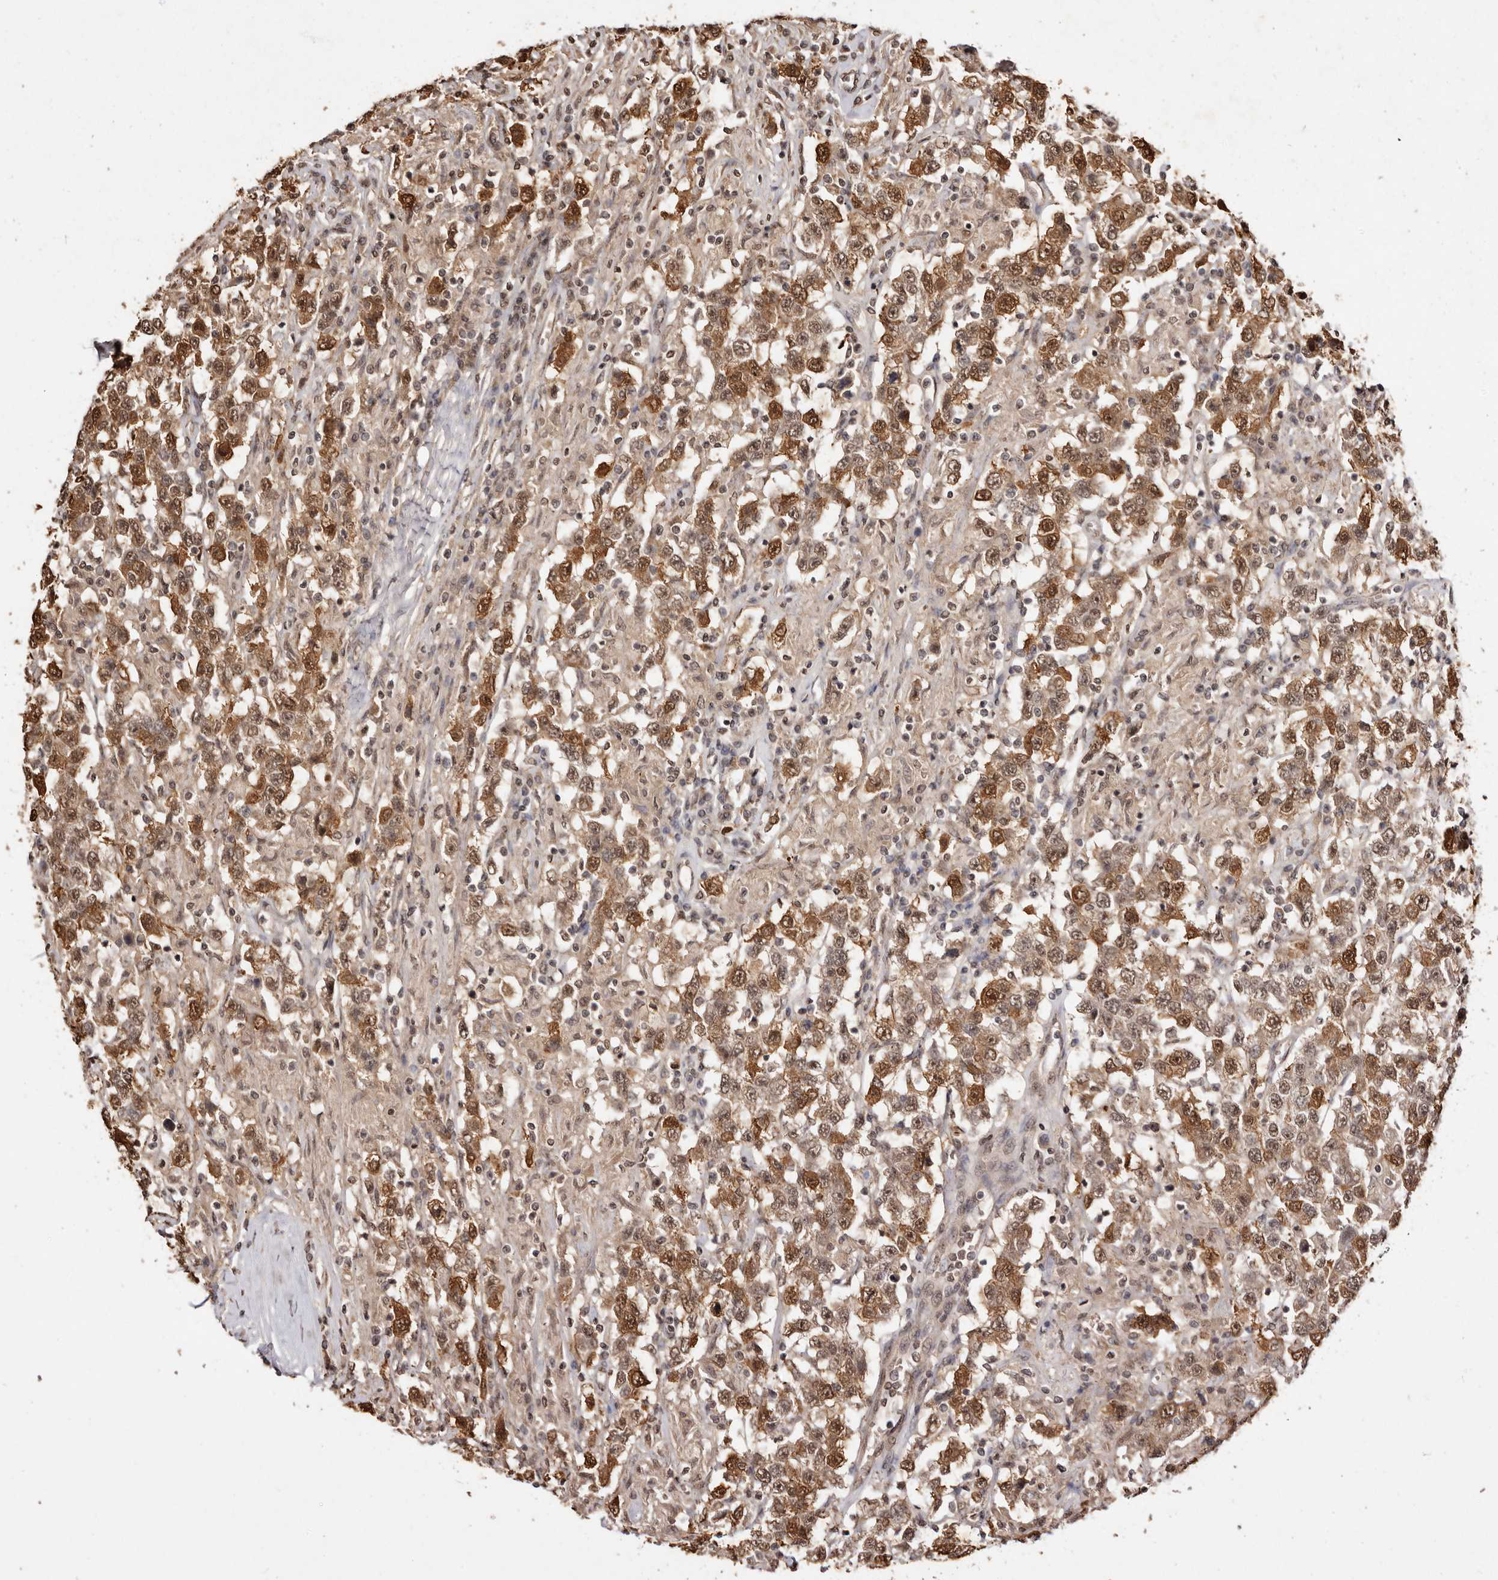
{"staining": {"intensity": "strong", "quantity": ">75%", "location": "cytoplasmic/membranous,nuclear"}, "tissue": "testis cancer", "cell_type": "Tumor cells", "image_type": "cancer", "snomed": [{"axis": "morphology", "description": "Seminoma, NOS"}, {"axis": "topography", "description": "Testis"}], "caption": "Protein analysis of testis cancer (seminoma) tissue reveals strong cytoplasmic/membranous and nuclear positivity in about >75% of tumor cells.", "gene": "NOTCH1", "patient": {"sex": "male", "age": 41}}